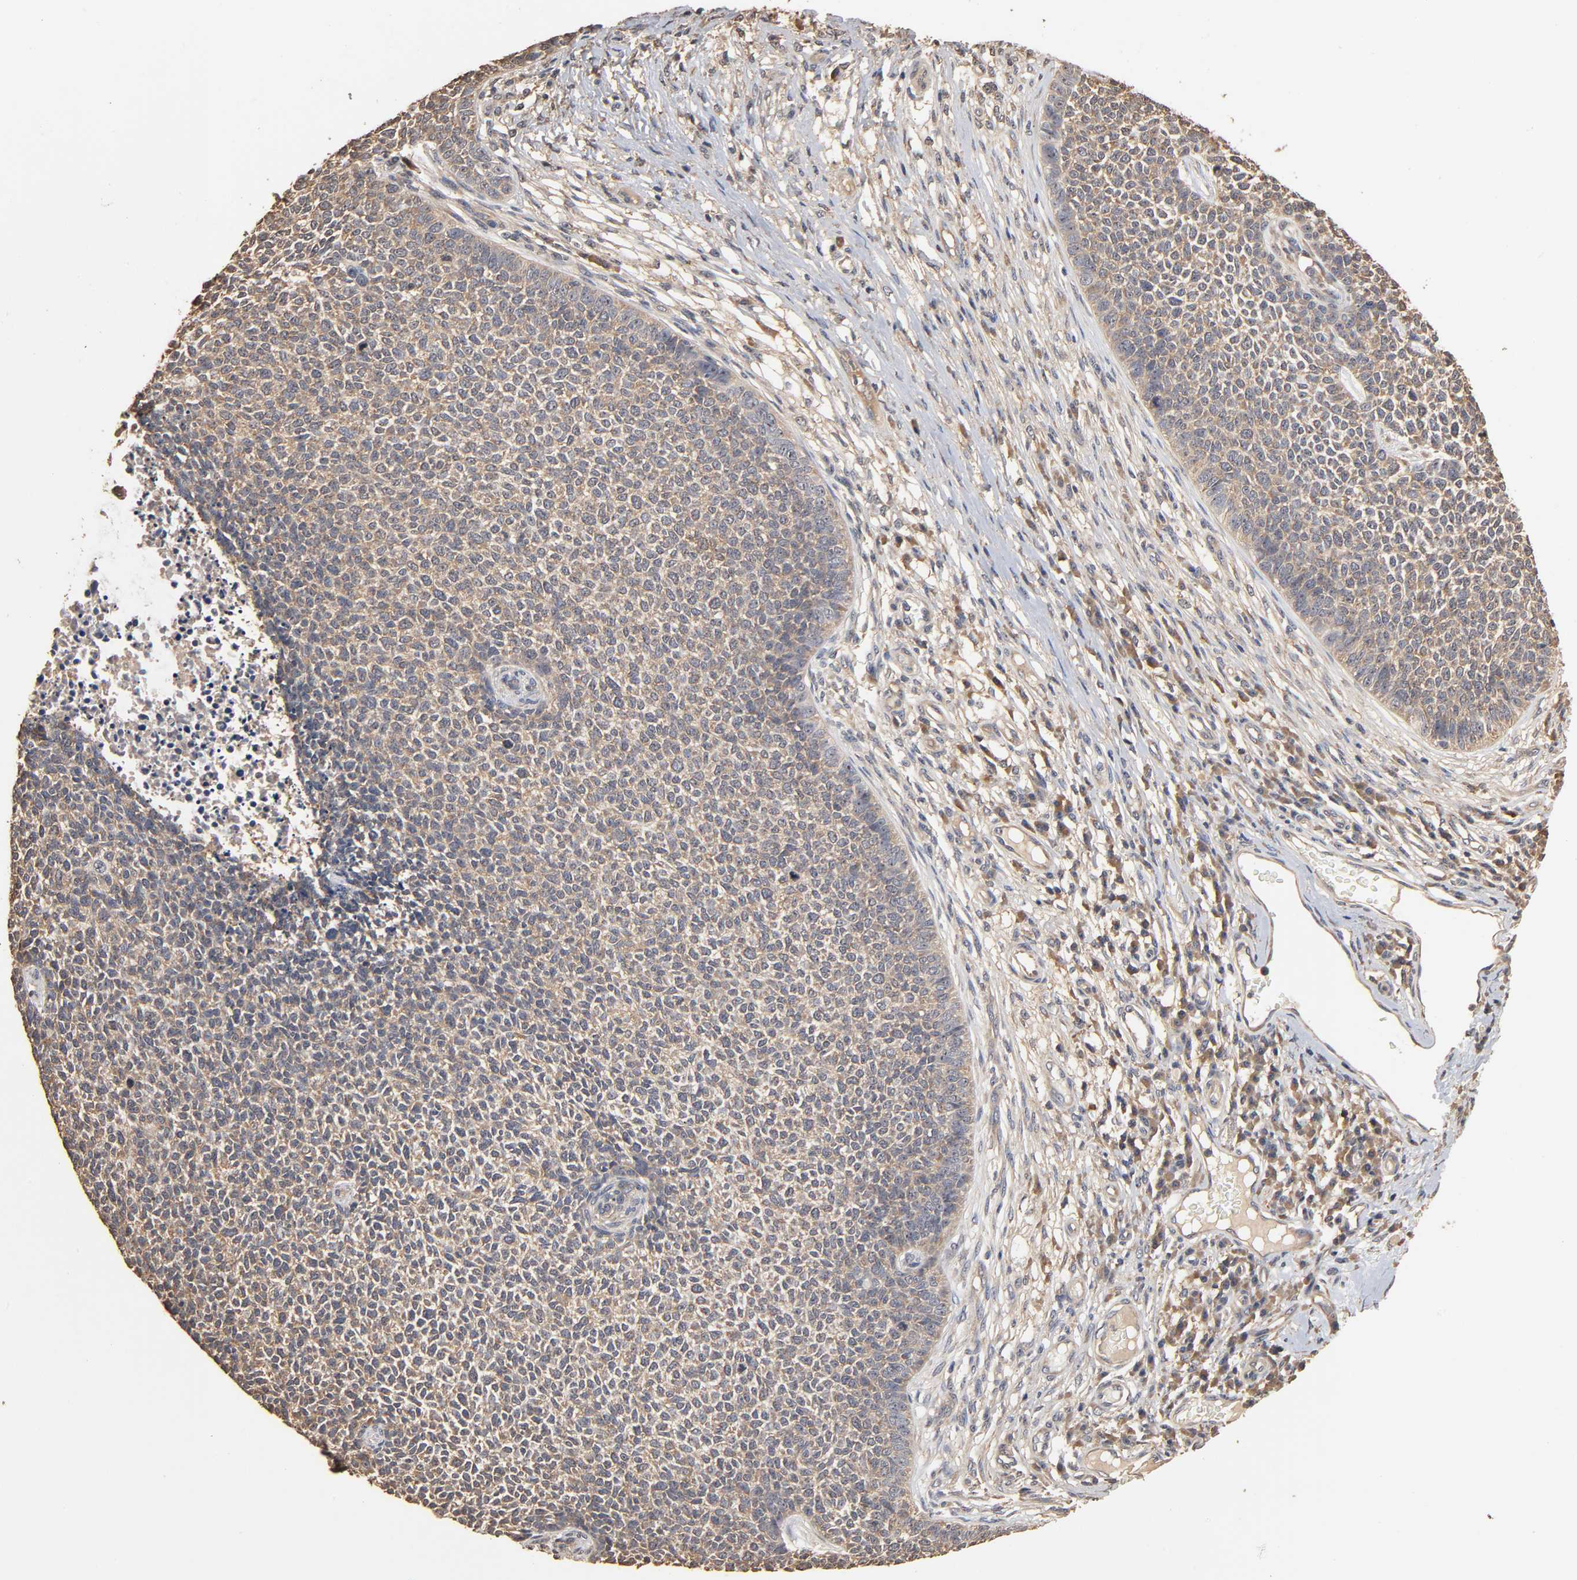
{"staining": {"intensity": "weak", "quantity": ">75%", "location": "cytoplasmic/membranous"}, "tissue": "skin cancer", "cell_type": "Tumor cells", "image_type": "cancer", "snomed": [{"axis": "morphology", "description": "Basal cell carcinoma"}, {"axis": "topography", "description": "Skin"}], "caption": "Protein expression analysis of human skin basal cell carcinoma reveals weak cytoplasmic/membranous expression in approximately >75% of tumor cells.", "gene": "ARHGEF7", "patient": {"sex": "female", "age": 84}}